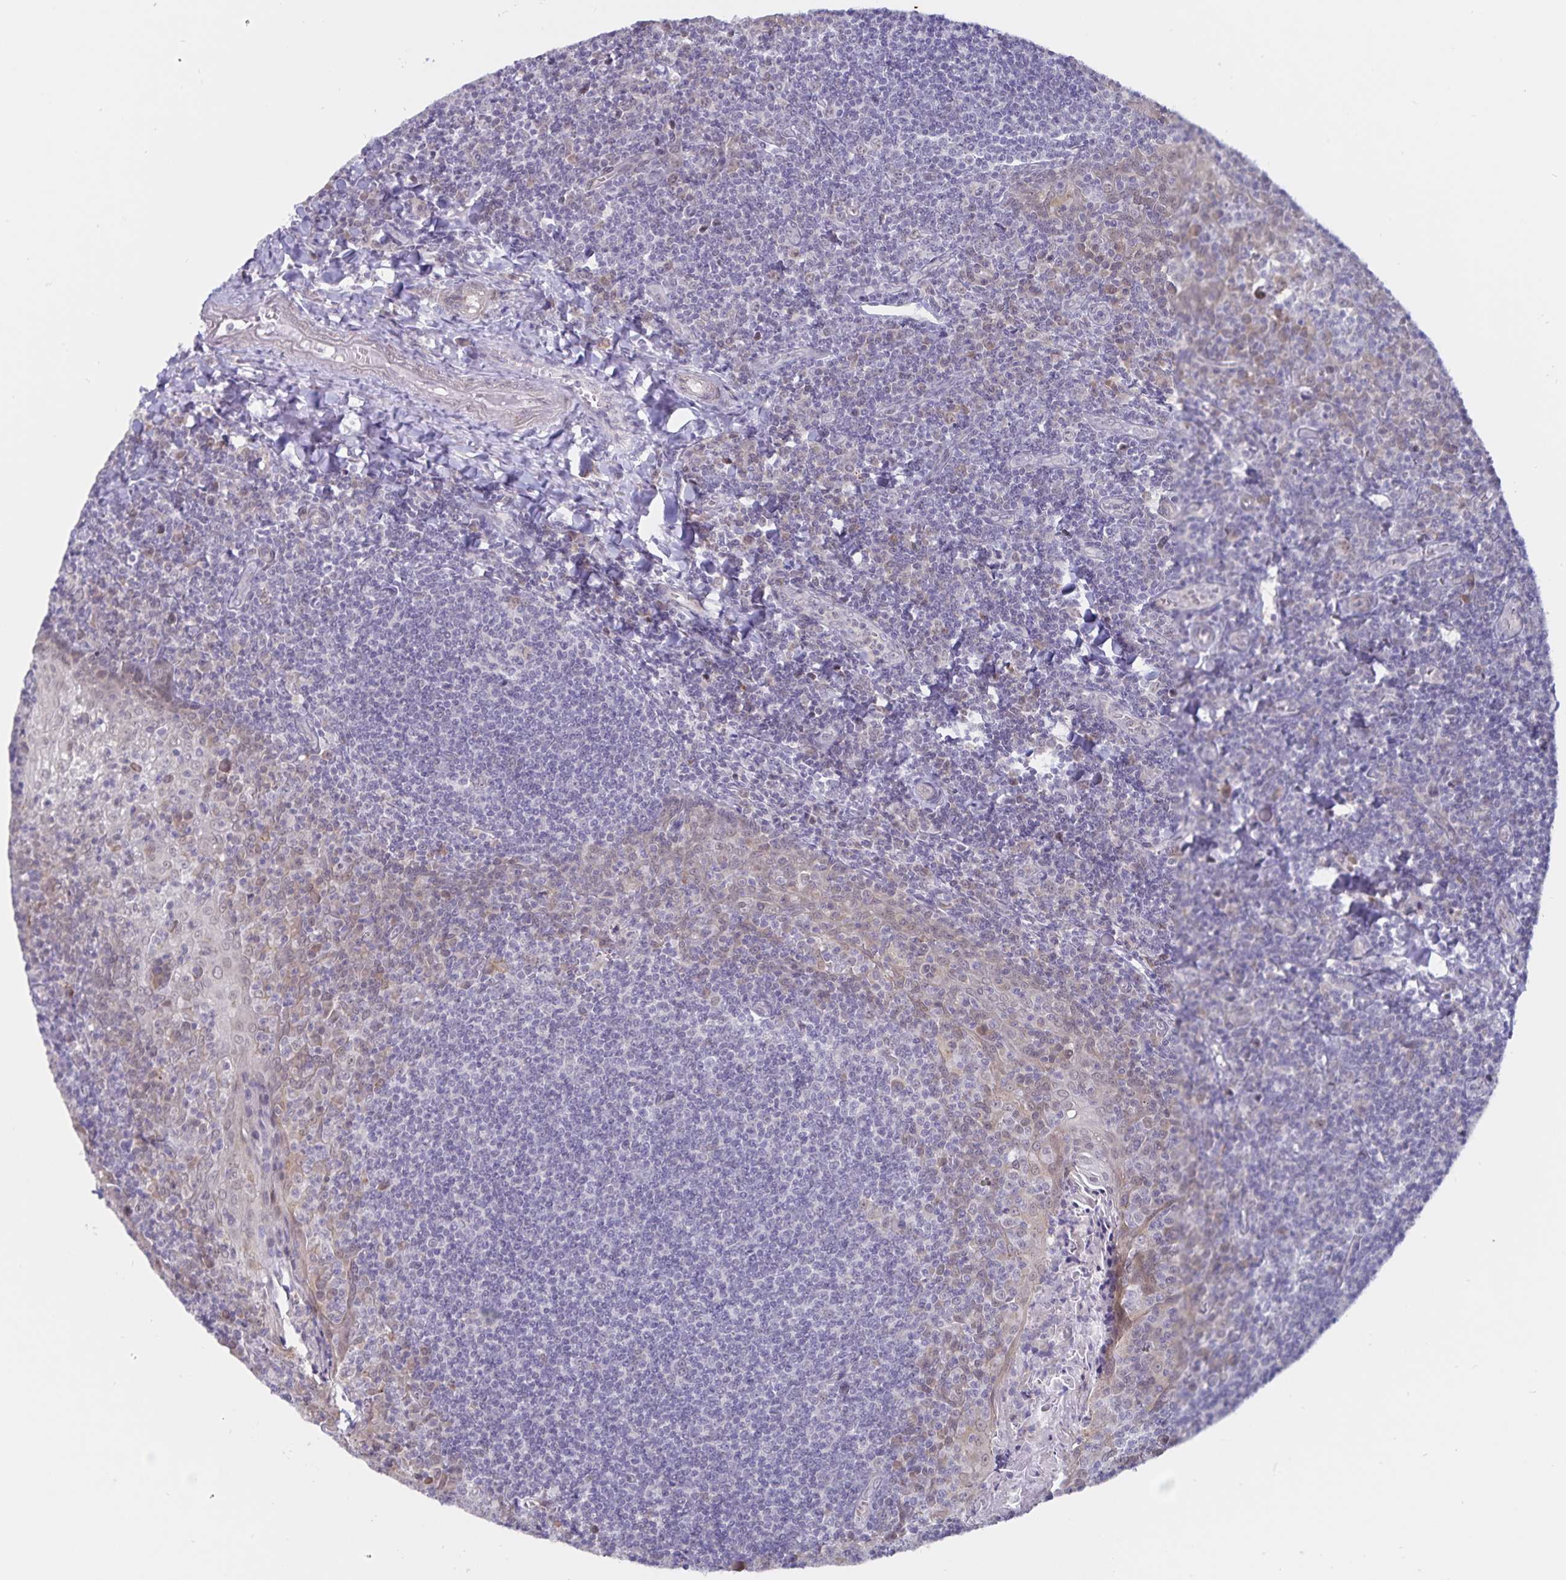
{"staining": {"intensity": "negative", "quantity": "none", "location": "none"}, "tissue": "tonsil", "cell_type": "Germinal center cells", "image_type": "normal", "snomed": [{"axis": "morphology", "description": "Normal tissue, NOS"}, {"axis": "morphology", "description": "Inflammation, NOS"}, {"axis": "topography", "description": "Tonsil"}], "caption": "Immunohistochemistry (IHC) of unremarkable human tonsil shows no staining in germinal center cells.", "gene": "ATP2A2", "patient": {"sex": "female", "age": 31}}